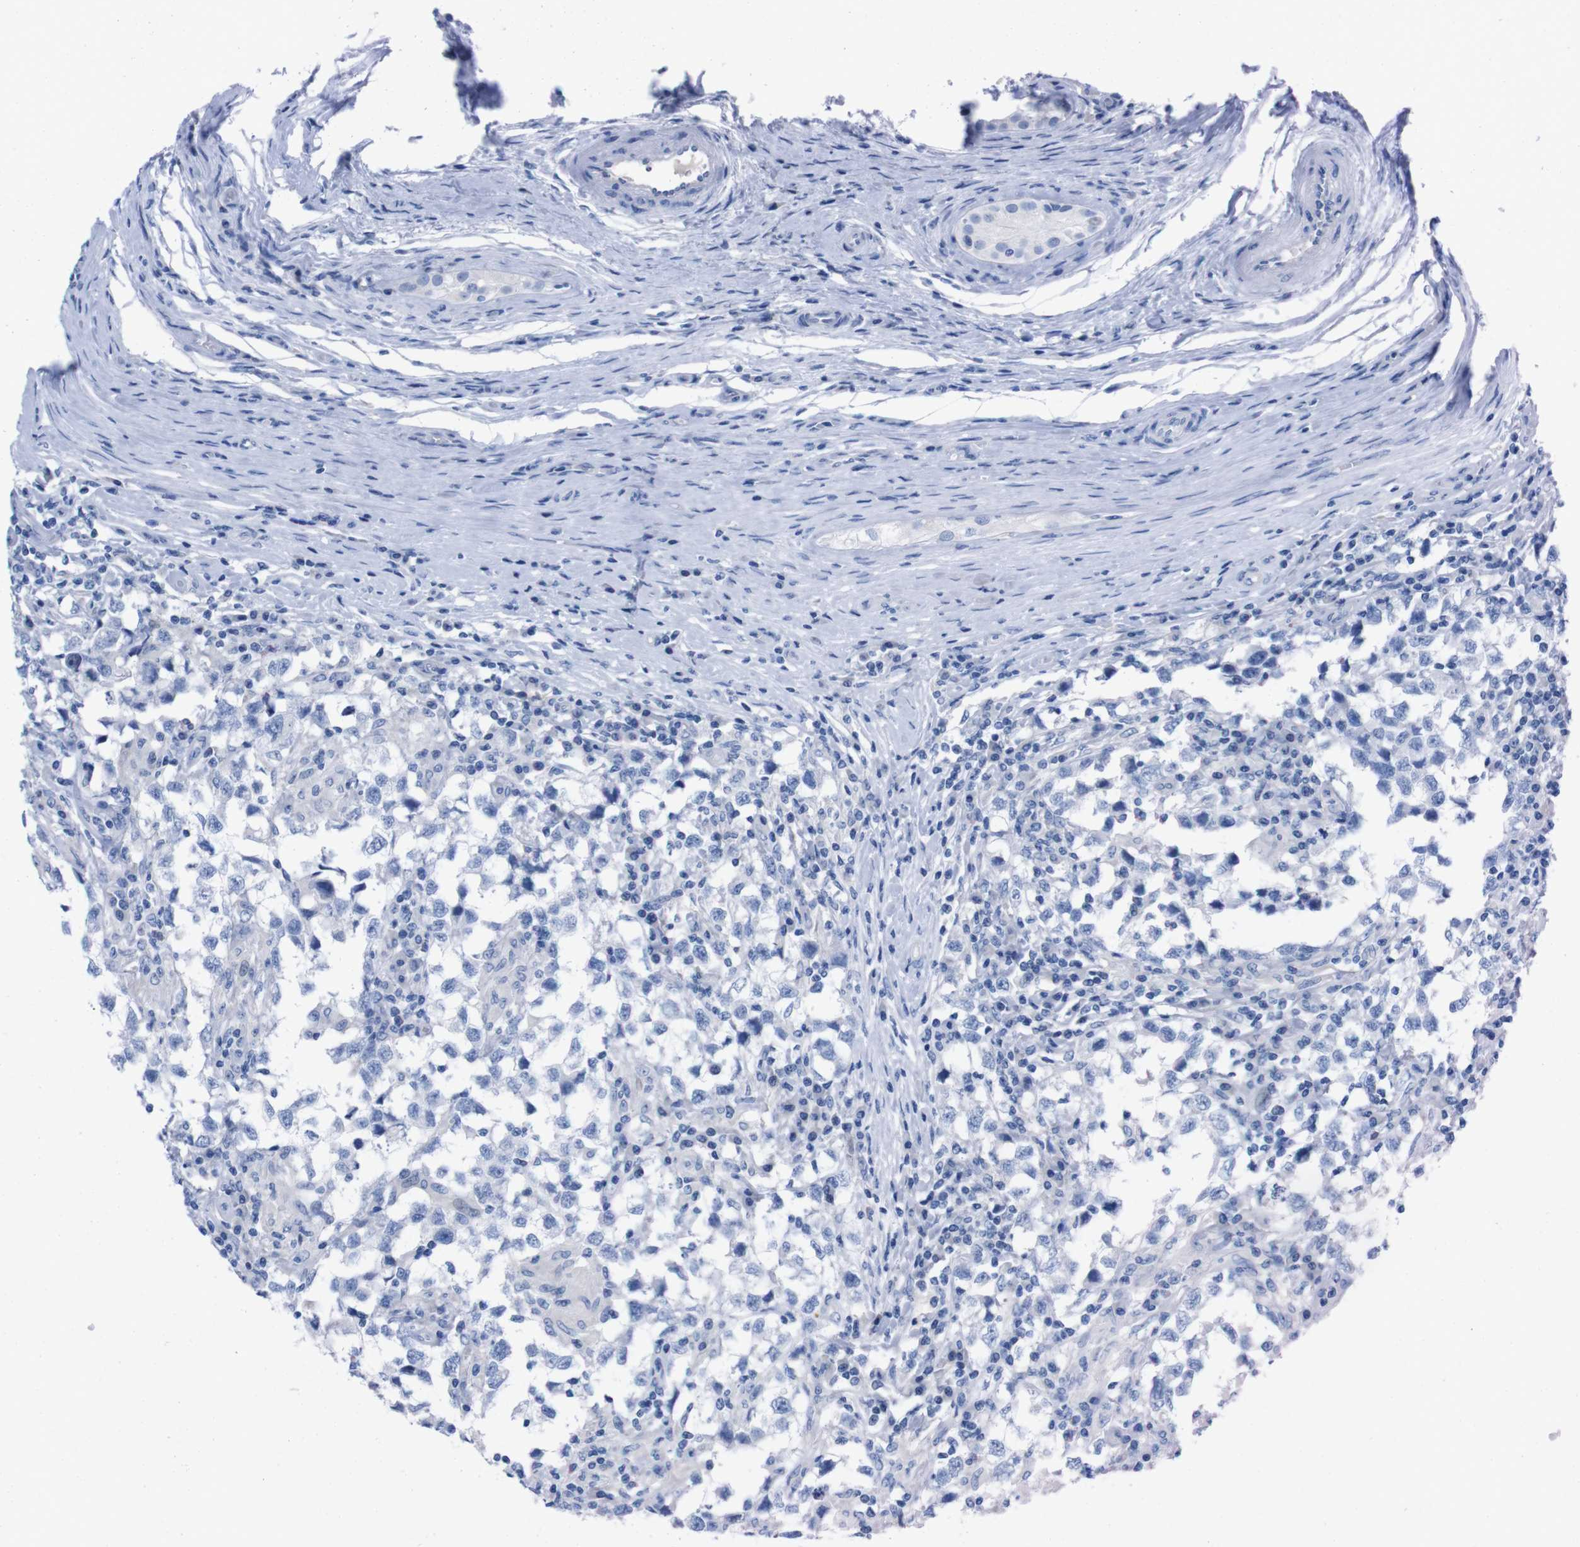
{"staining": {"intensity": "negative", "quantity": "none", "location": "none"}, "tissue": "testis cancer", "cell_type": "Tumor cells", "image_type": "cancer", "snomed": [{"axis": "morphology", "description": "Carcinoma, Embryonal, NOS"}, {"axis": "topography", "description": "Testis"}], "caption": "This micrograph is of testis embryonal carcinoma stained with immunohistochemistry to label a protein in brown with the nuclei are counter-stained blue. There is no staining in tumor cells.", "gene": "TMEM243", "patient": {"sex": "male", "age": 21}}